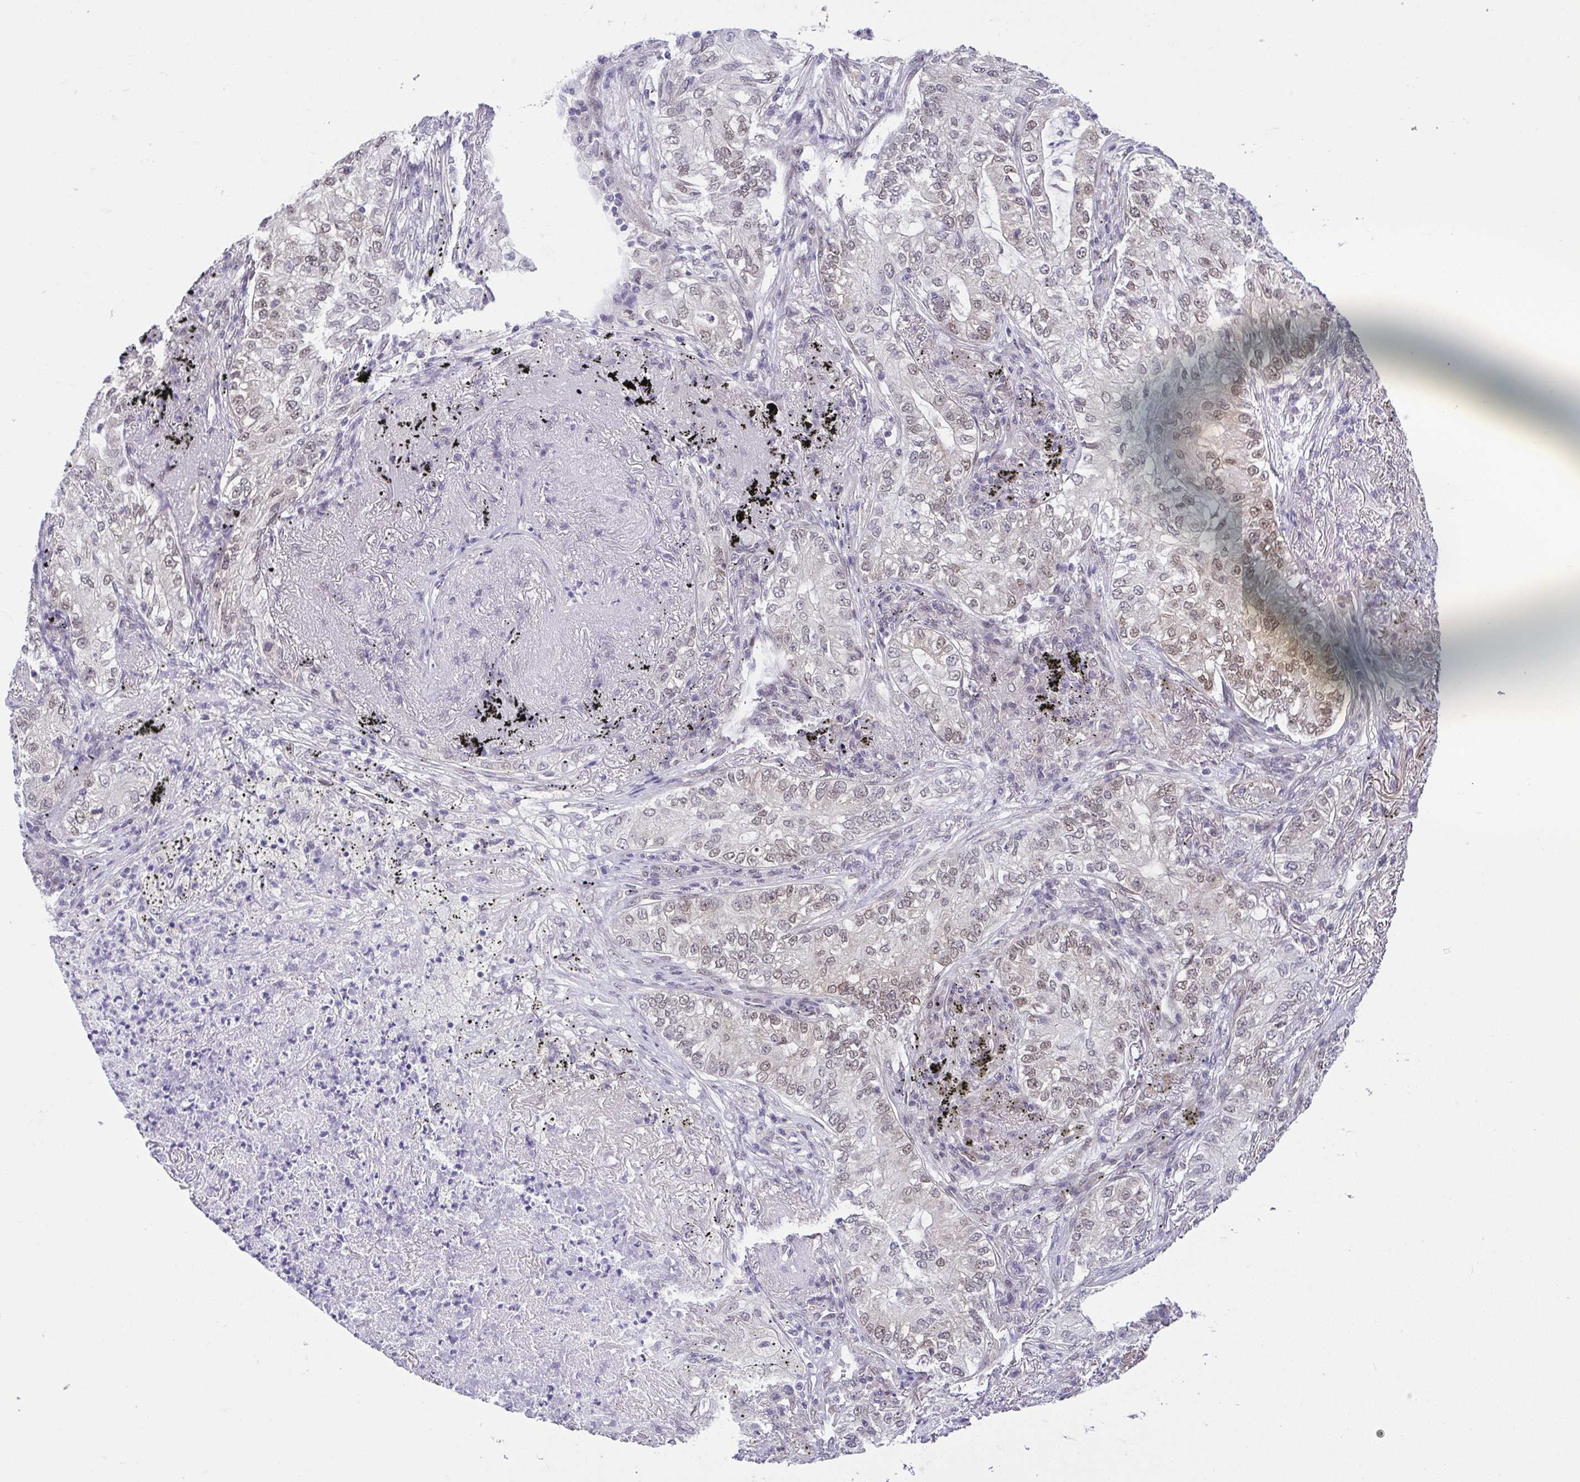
{"staining": {"intensity": "moderate", "quantity": "25%-75%", "location": "nuclear"}, "tissue": "lung cancer", "cell_type": "Tumor cells", "image_type": "cancer", "snomed": [{"axis": "morphology", "description": "Adenocarcinoma, NOS"}, {"axis": "topography", "description": "Lung"}], "caption": "A brown stain labels moderate nuclear expression of a protein in lung cancer tumor cells.", "gene": "RBM3", "patient": {"sex": "female", "age": 73}}